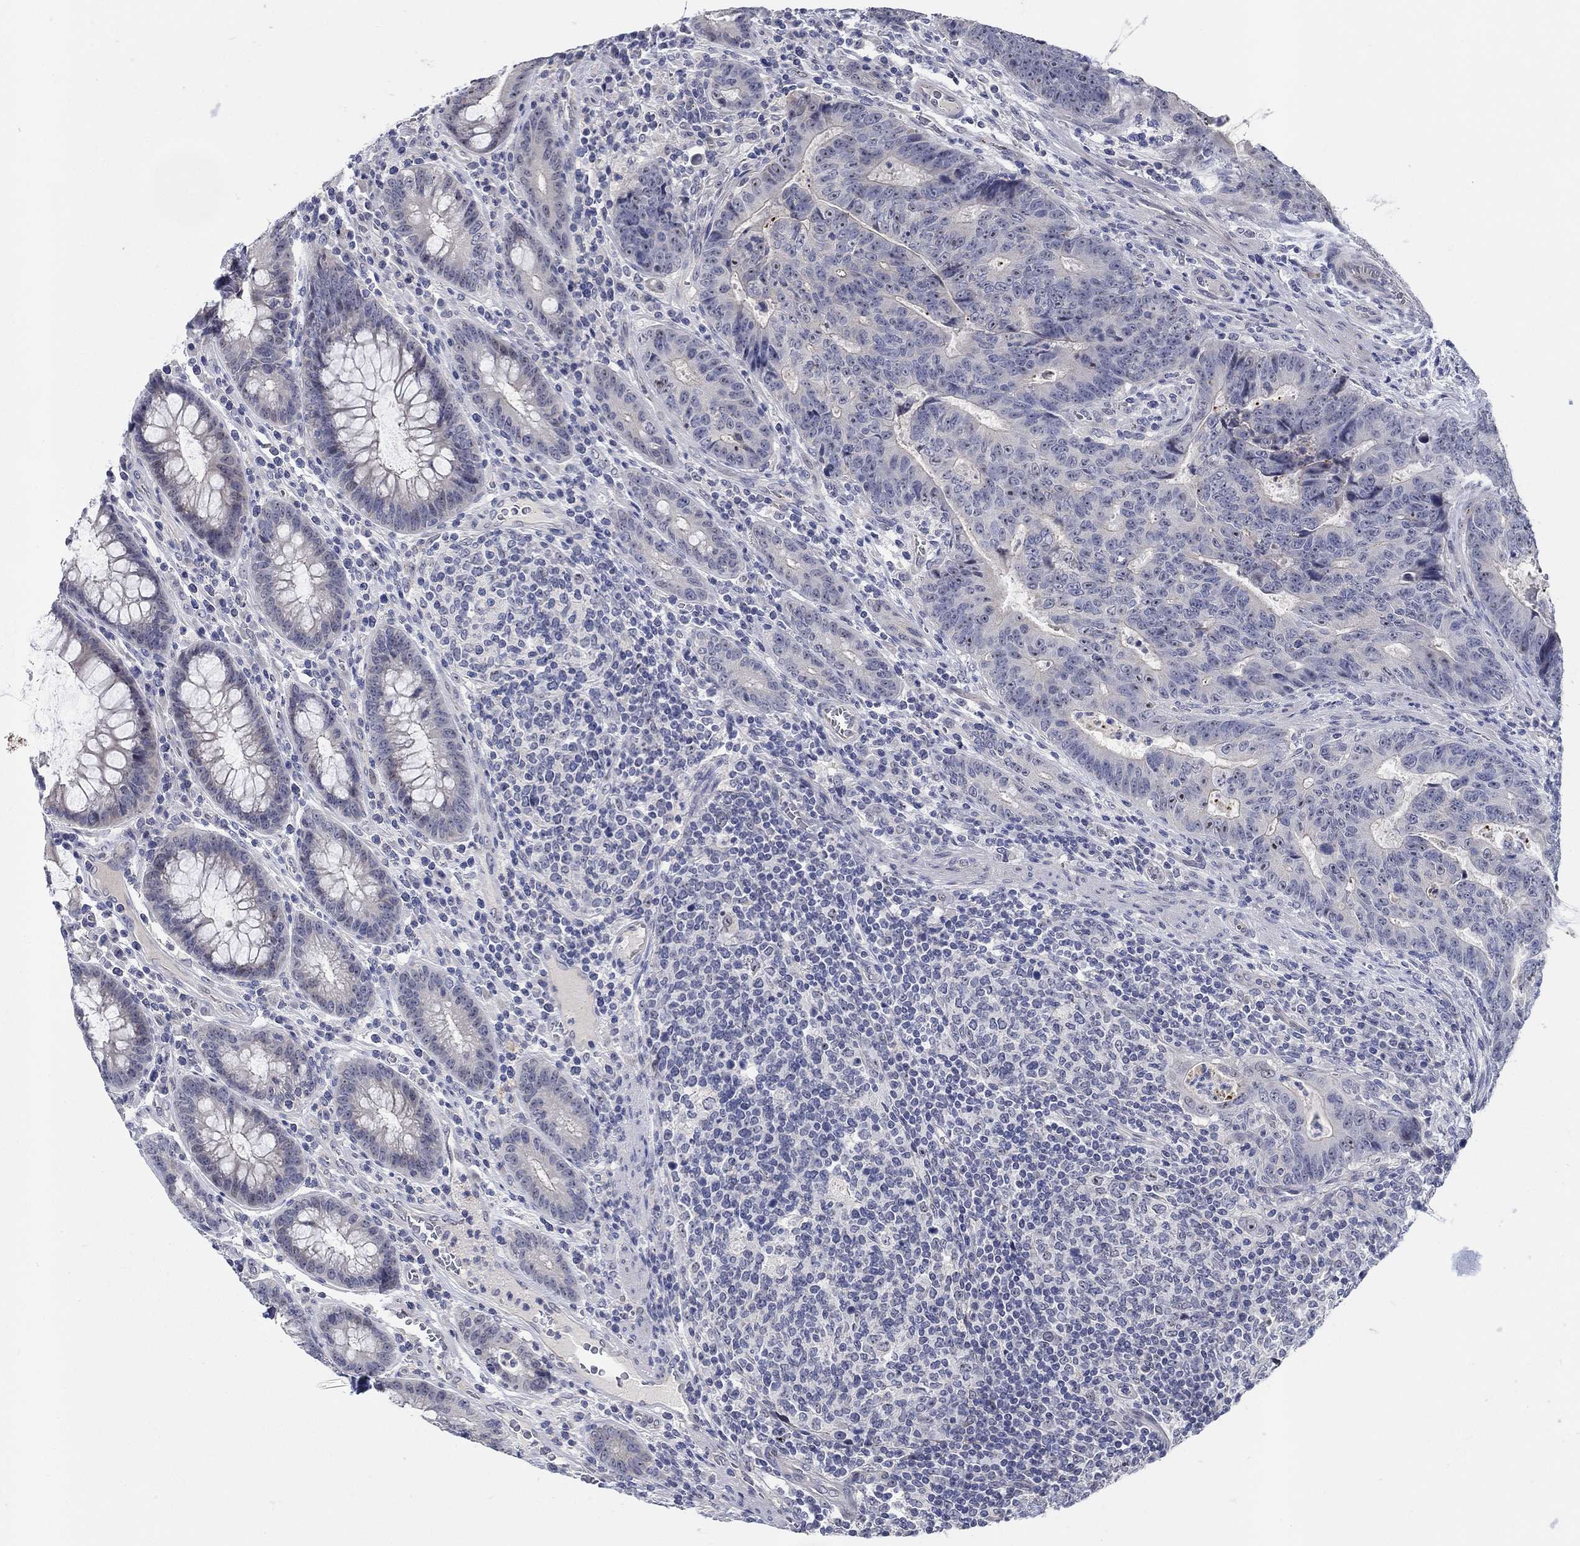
{"staining": {"intensity": "moderate", "quantity": "<25%", "location": "nuclear"}, "tissue": "colorectal cancer", "cell_type": "Tumor cells", "image_type": "cancer", "snomed": [{"axis": "morphology", "description": "Adenocarcinoma, NOS"}, {"axis": "topography", "description": "Colon"}], "caption": "Immunohistochemical staining of human colorectal adenocarcinoma demonstrates low levels of moderate nuclear expression in approximately <25% of tumor cells.", "gene": "SMIM18", "patient": {"sex": "female", "age": 48}}